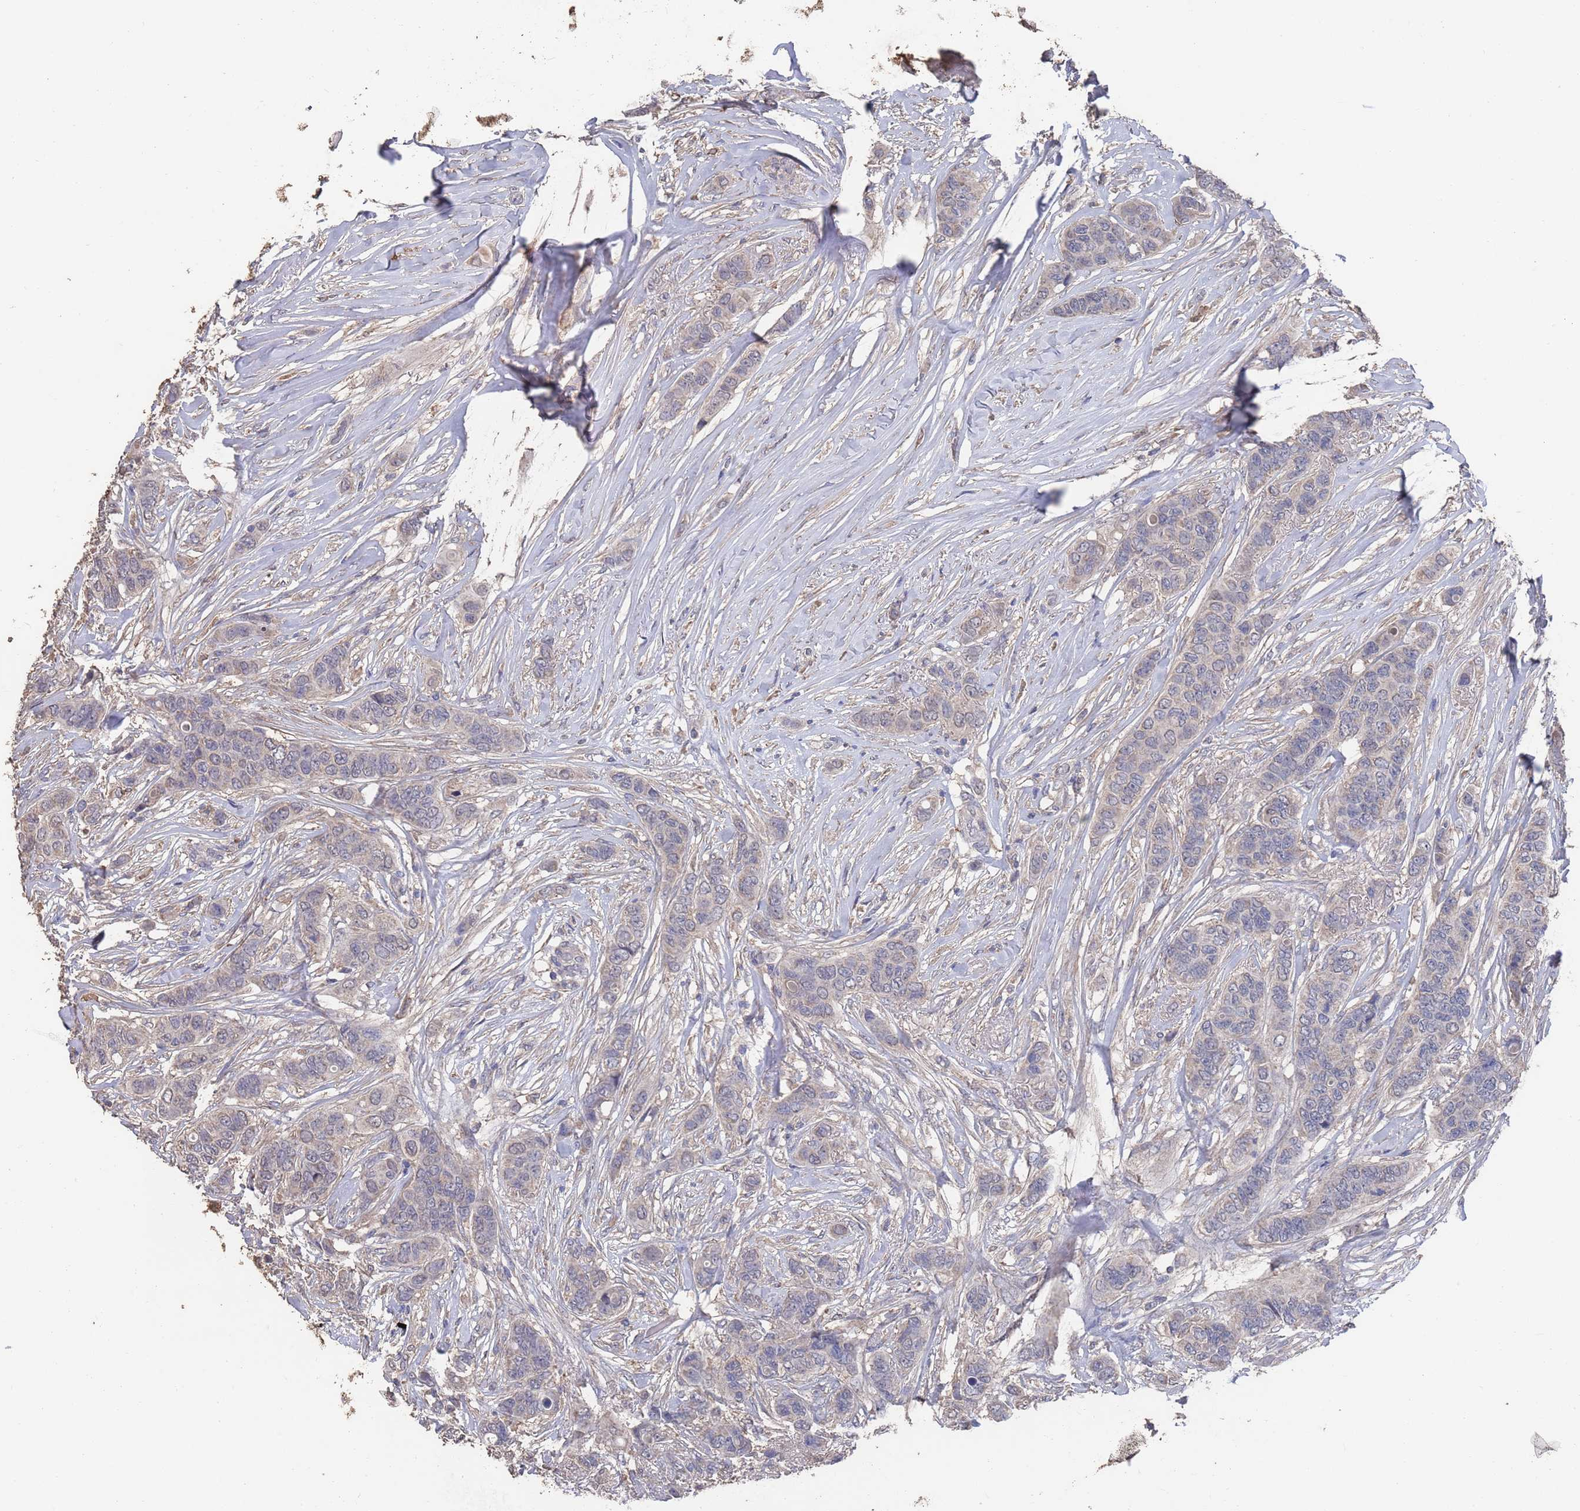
{"staining": {"intensity": "weak", "quantity": "<25%", "location": "cytoplasmic/membranous"}, "tissue": "breast cancer", "cell_type": "Tumor cells", "image_type": "cancer", "snomed": [{"axis": "morphology", "description": "Lobular carcinoma"}, {"axis": "topography", "description": "Breast"}], "caption": "Immunohistochemical staining of human breast cancer (lobular carcinoma) displays no significant expression in tumor cells. (Stains: DAB IHC with hematoxylin counter stain, Microscopy: brightfield microscopy at high magnification).", "gene": "BTBD18", "patient": {"sex": "female", "age": 51}}